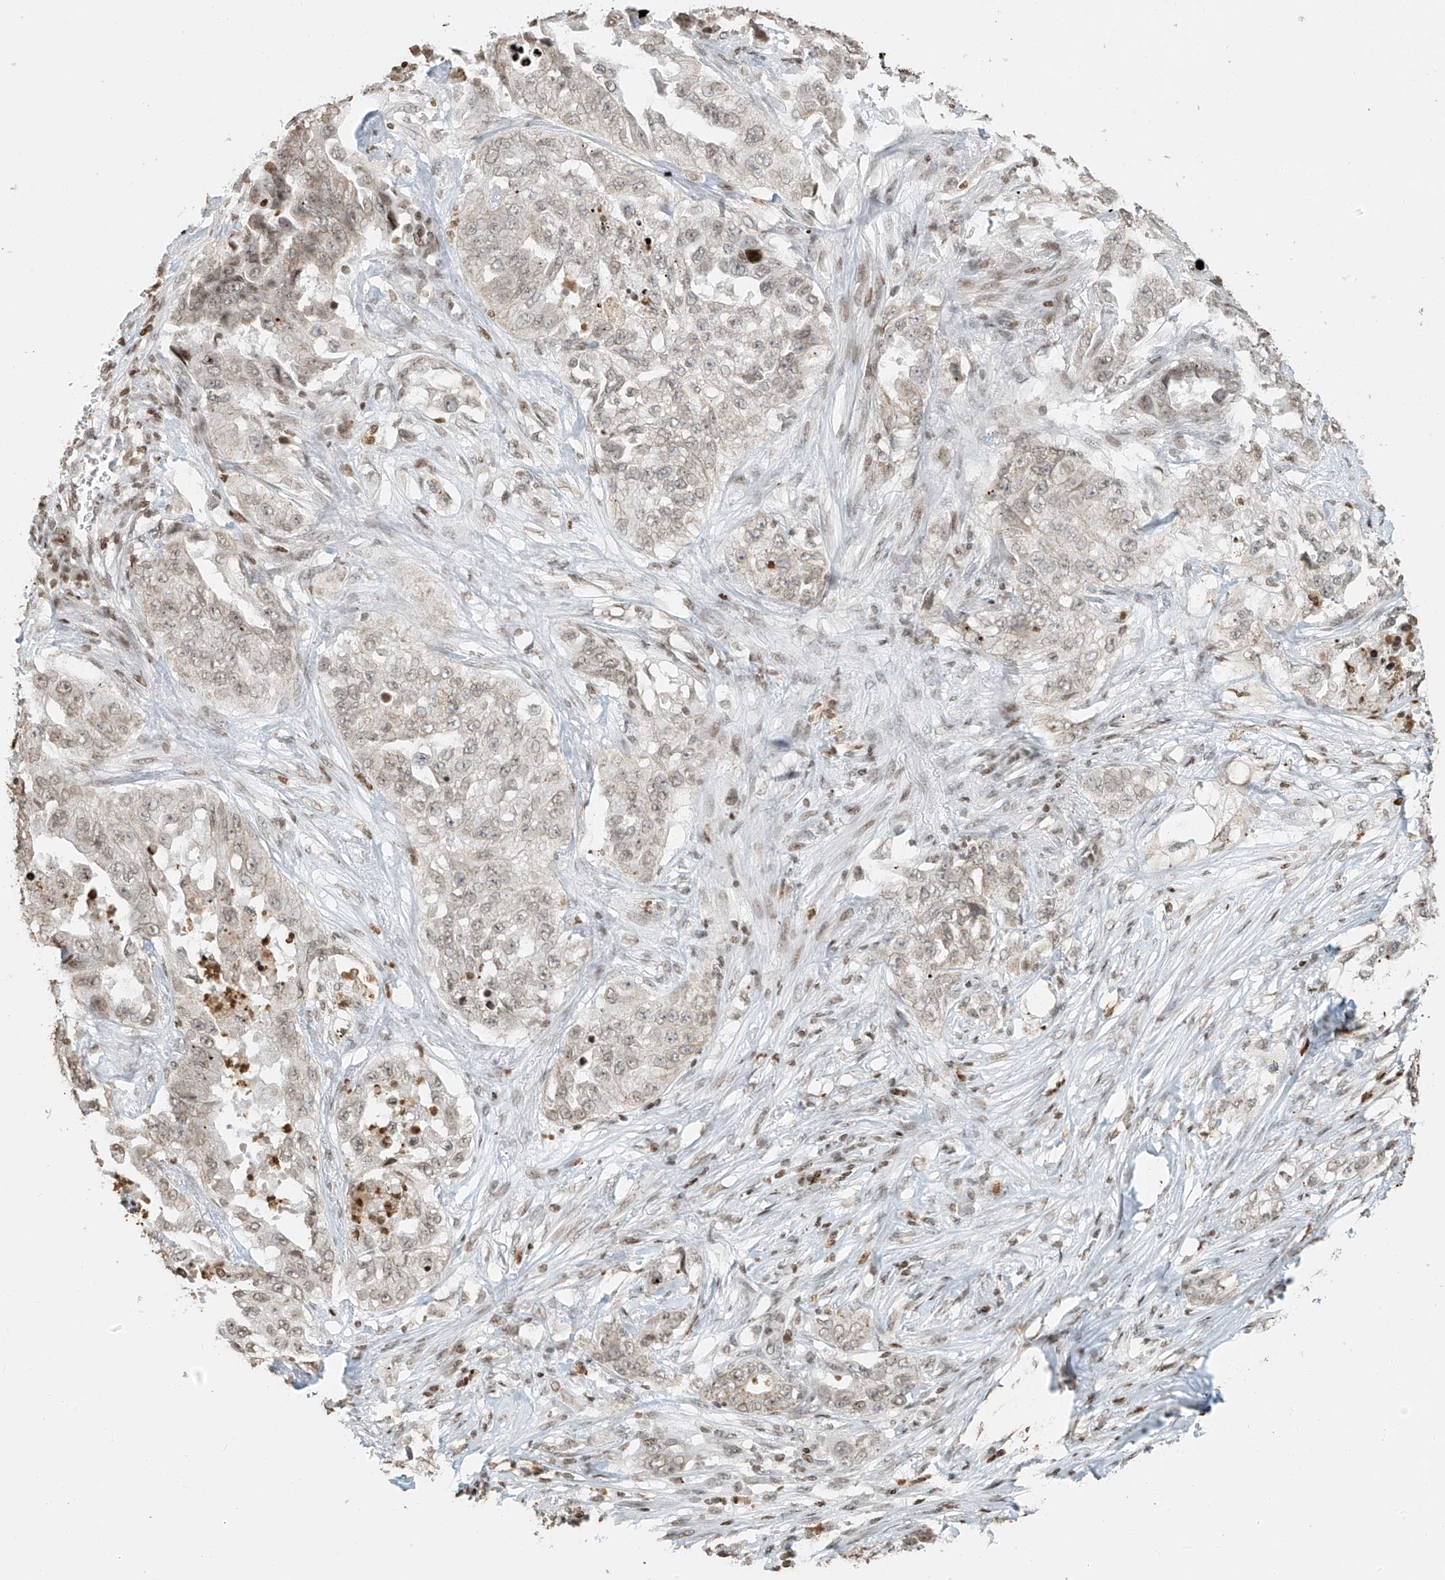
{"staining": {"intensity": "weak", "quantity": "<25%", "location": "nuclear"}, "tissue": "lung cancer", "cell_type": "Tumor cells", "image_type": "cancer", "snomed": [{"axis": "morphology", "description": "Adenocarcinoma, NOS"}, {"axis": "topography", "description": "Lung"}], "caption": "There is no significant staining in tumor cells of lung cancer.", "gene": "C17orf58", "patient": {"sex": "female", "age": 51}}